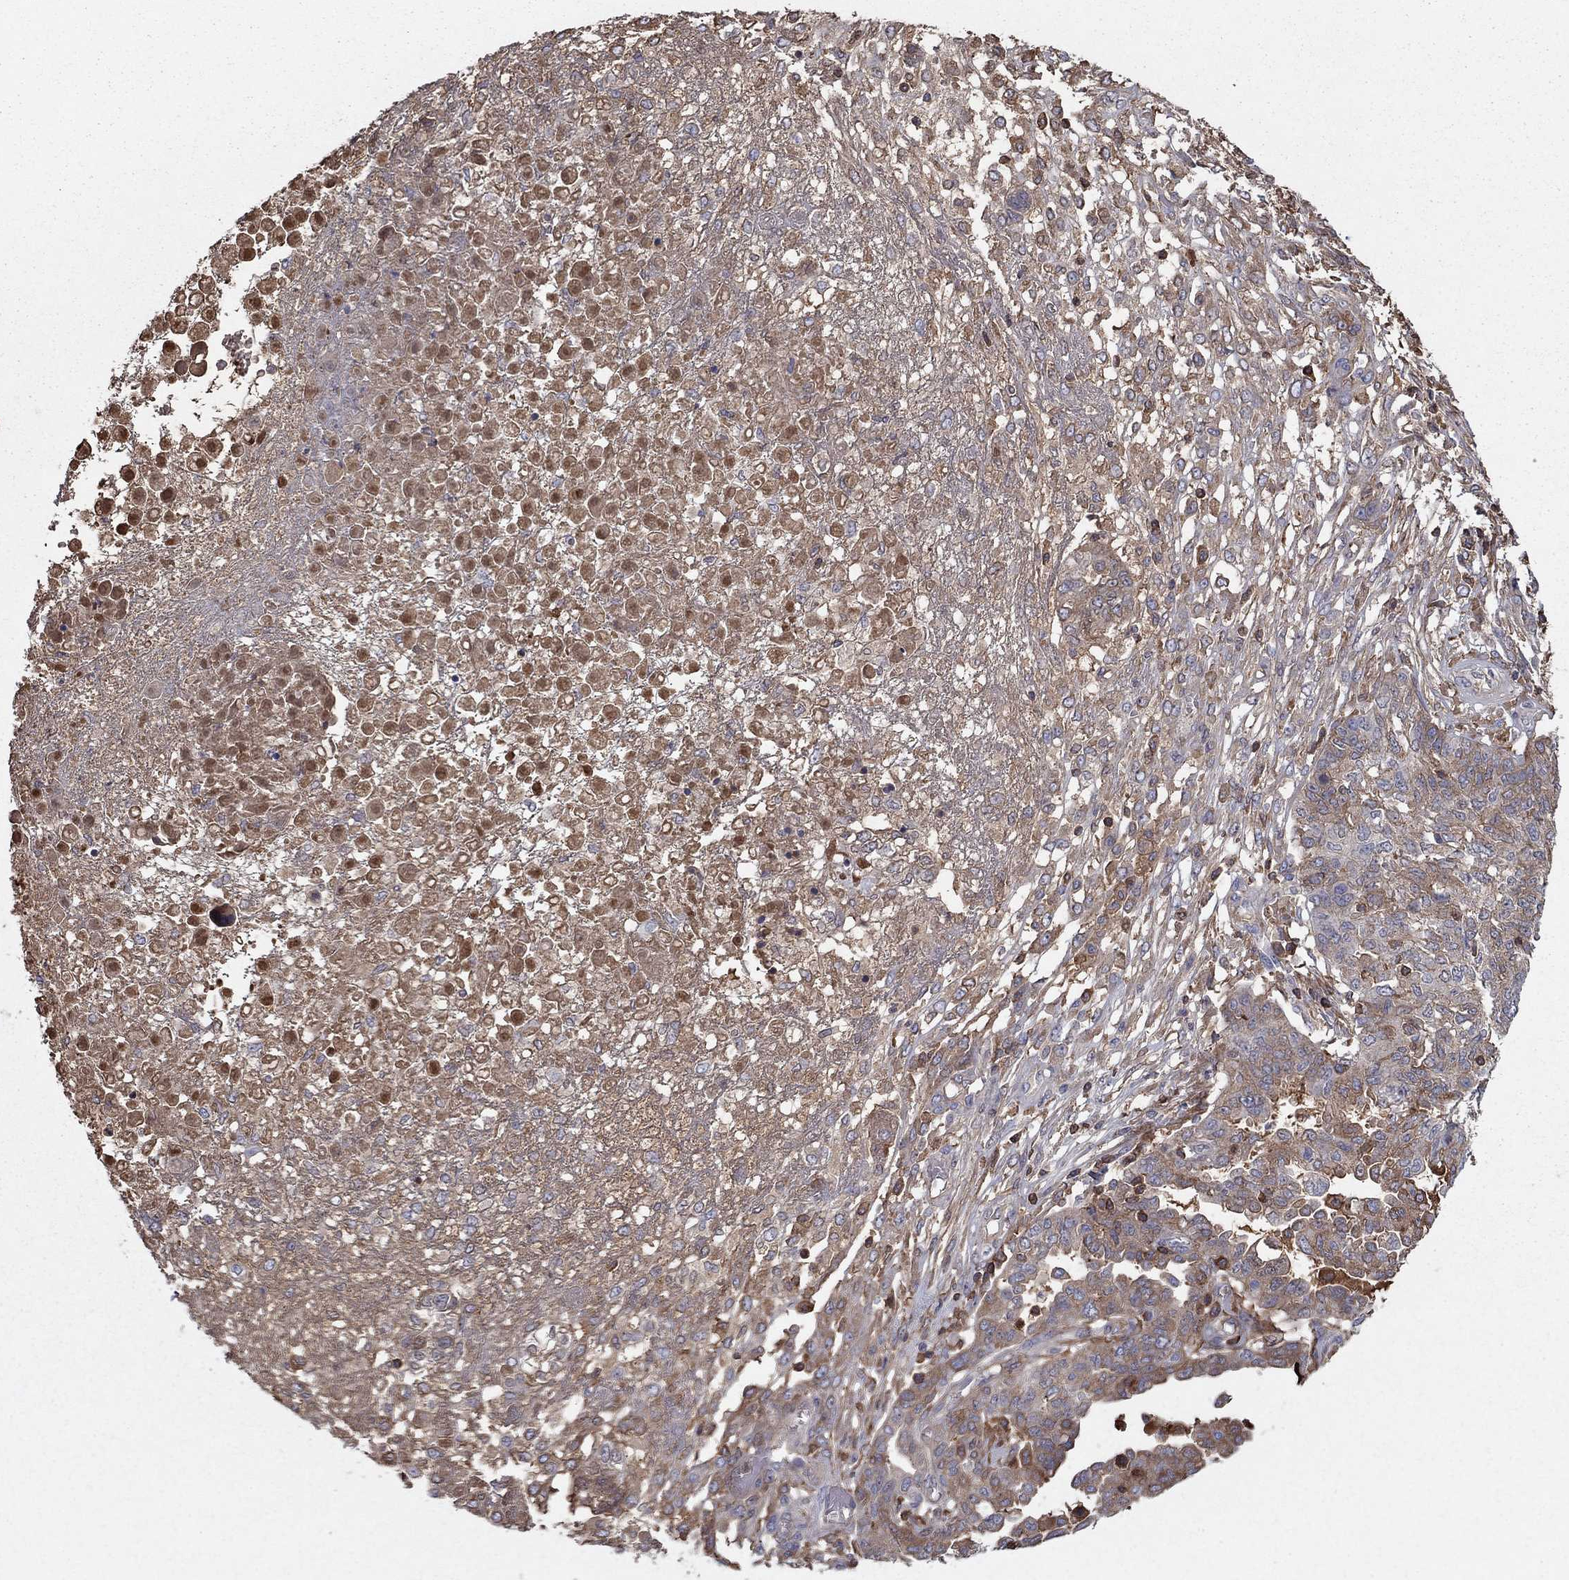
{"staining": {"intensity": "moderate", "quantity": "25%-75%", "location": "cytoplasmic/membranous"}, "tissue": "ovarian cancer", "cell_type": "Tumor cells", "image_type": "cancer", "snomed": [{"axis": "morphology", "description": "Cystadenocarcinoma, serous, NOS"}, {"axis": "topography", "description": "Ovary"}], "caption": "Protein expression analysis of human ovarian cancer reveals moderate cytoplasmic/membranous expression in about 25%-75% of tumor cells. The staining was performed using DAB to visualize the protein expression in brown, while the nuclei were stained in blue with hematoxylin (Magnification: 20x).", "gene": "HPX", "patient": {"sex": "female", "age": 67}}